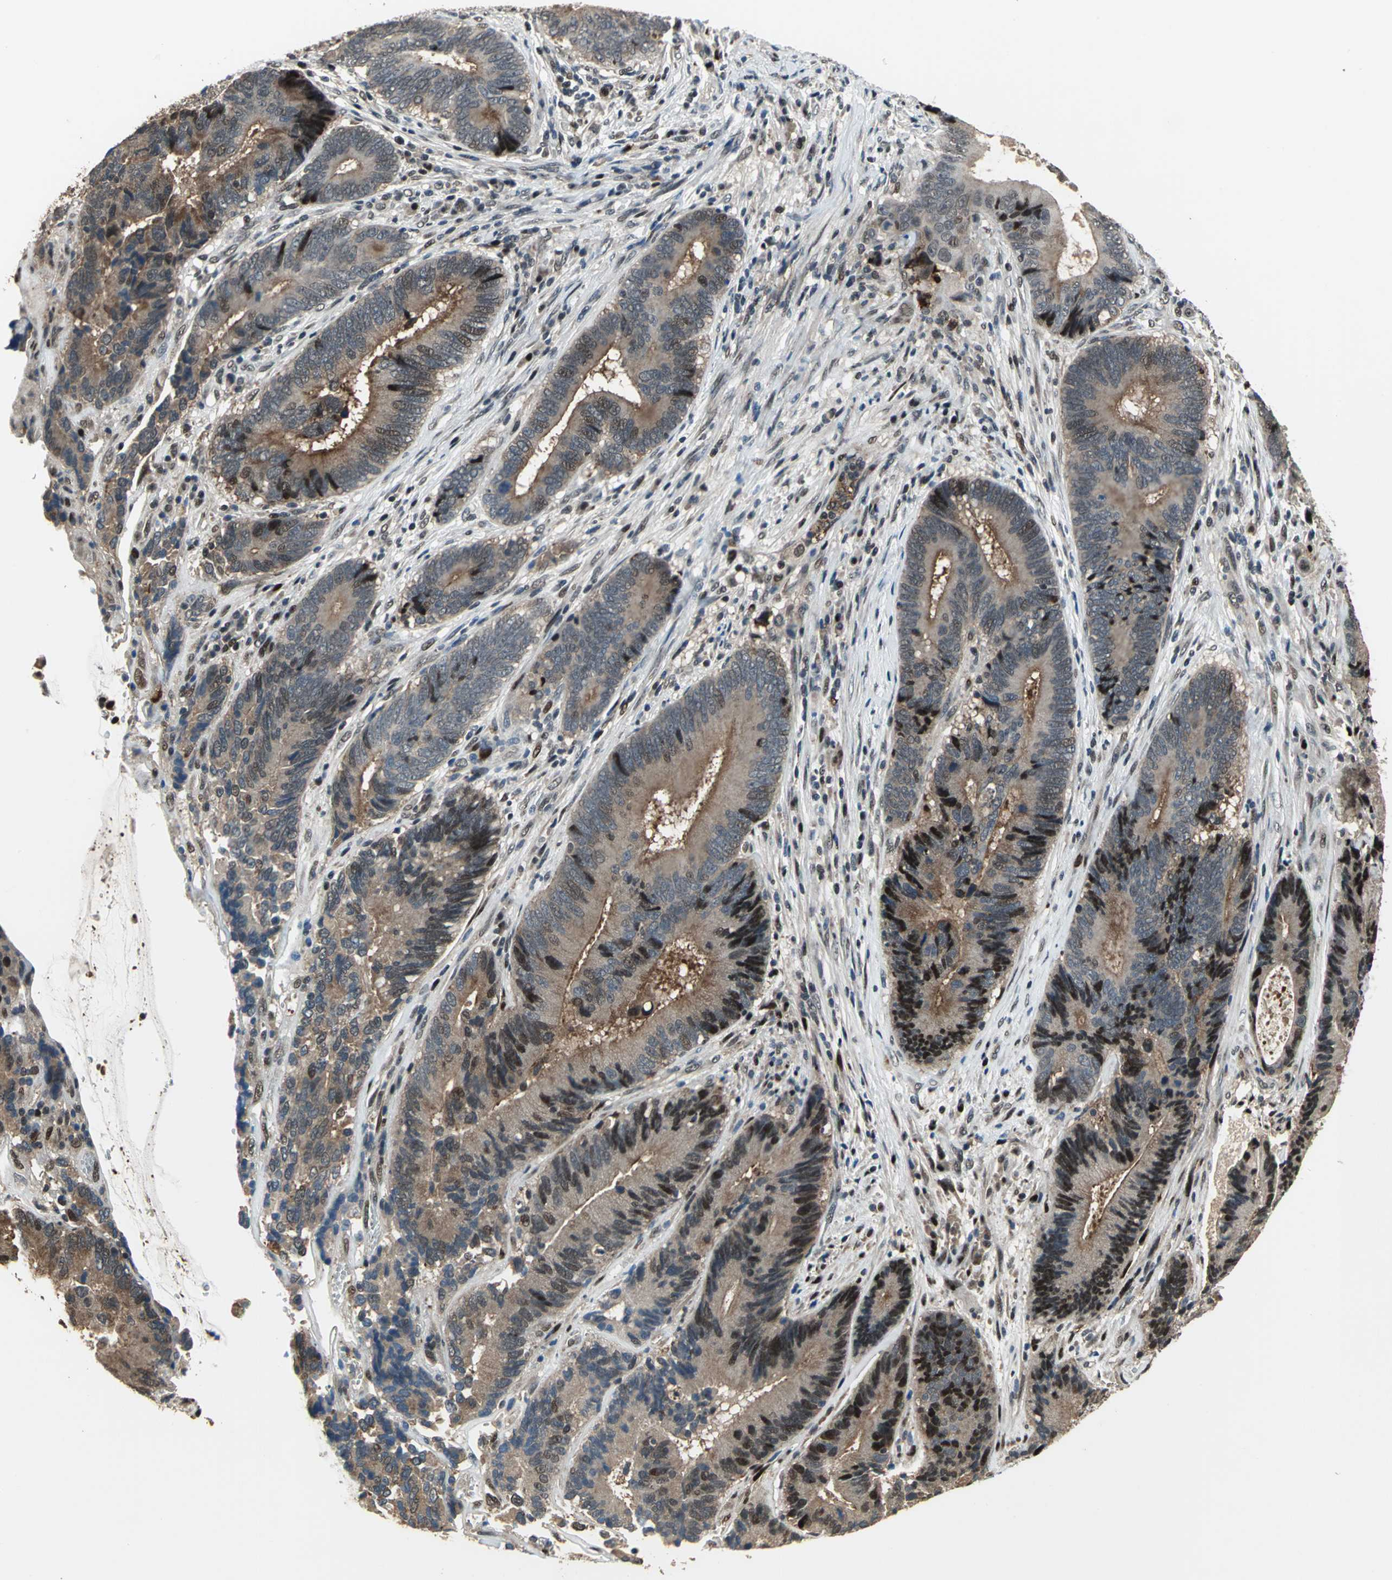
{"staining": {"intensity": "strong", "quantity": "25%-75%", "location": "cytoplasmic/membranous,nuclear"}, "tissue": "colorectal cancer", "cell_type": "Tumor cells", "image_type": "cancer", "snomed": [{"axis": "morphology", "description": "Adenocarcinoma, NOS"}, {"axis": "topography", "description": "Colon"}], "caption": "Approximately 25%-75% of tumor cells in colorectal cancer (adenocarcinoma) exhibit strong cytoplasmic/membranous and nuclear protein positivity as visualized by brown immunohistochemical staining.", "gene": "MIS18BP1", "patient": {"sex": "female", "age": 78}}